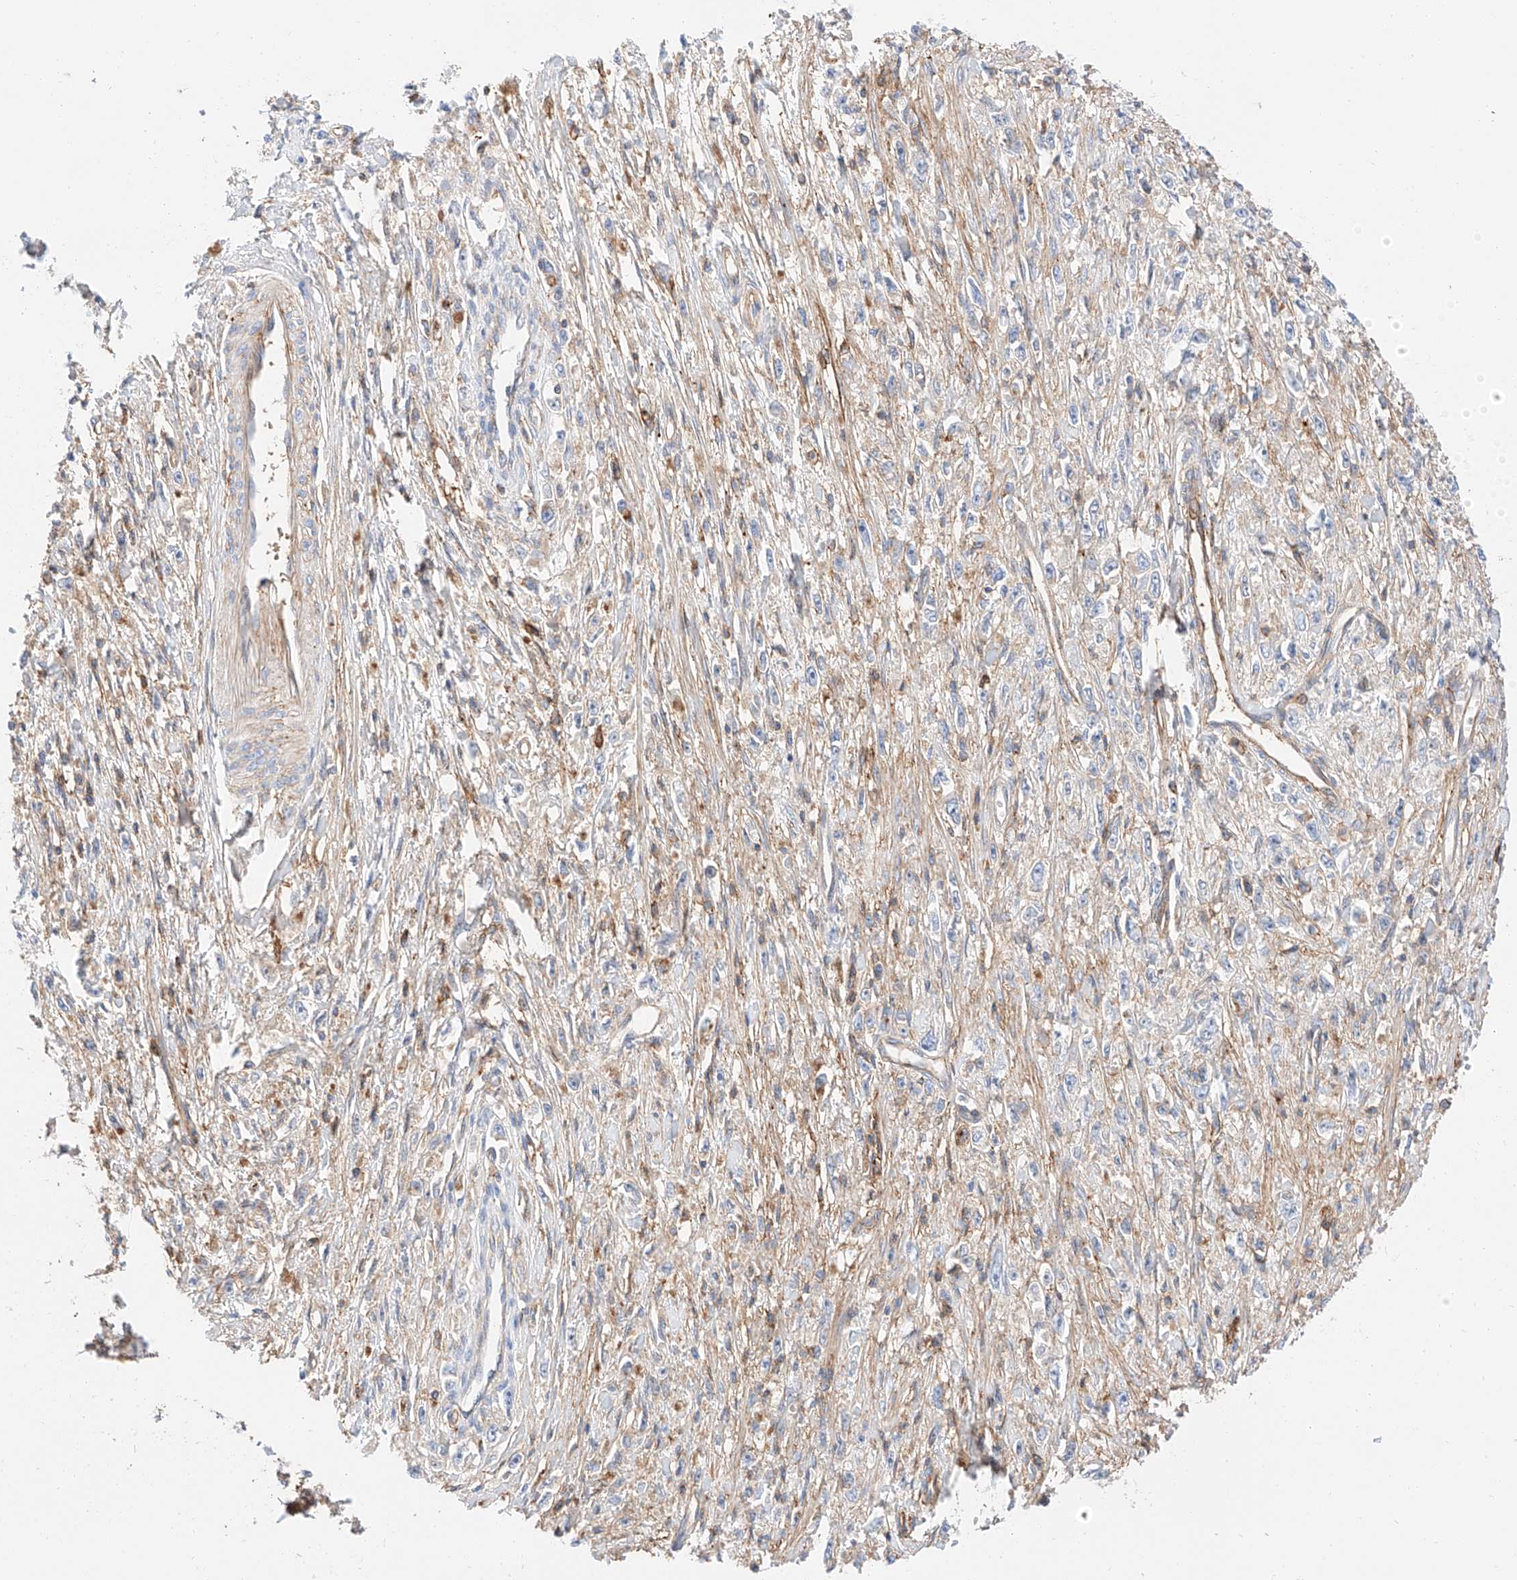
{"staining": {"intensity": "negative", "quantity": "none", "location": "none"}, "tissue": "stomach cancer", "cell_type": "Tumor cells", "image_type": "cancer", "snomed": [{"axis": "morphology", "description": "Adenocarcinoma, NOS"}, {"axis": "topography", "description": "Stomach"}], "caption": "This is an IHC histopathology image of human stomach cancer. There is no staining in tumor cells.", "gene": "HAUS4", "patient": {"sex": "female", "age": 59}}